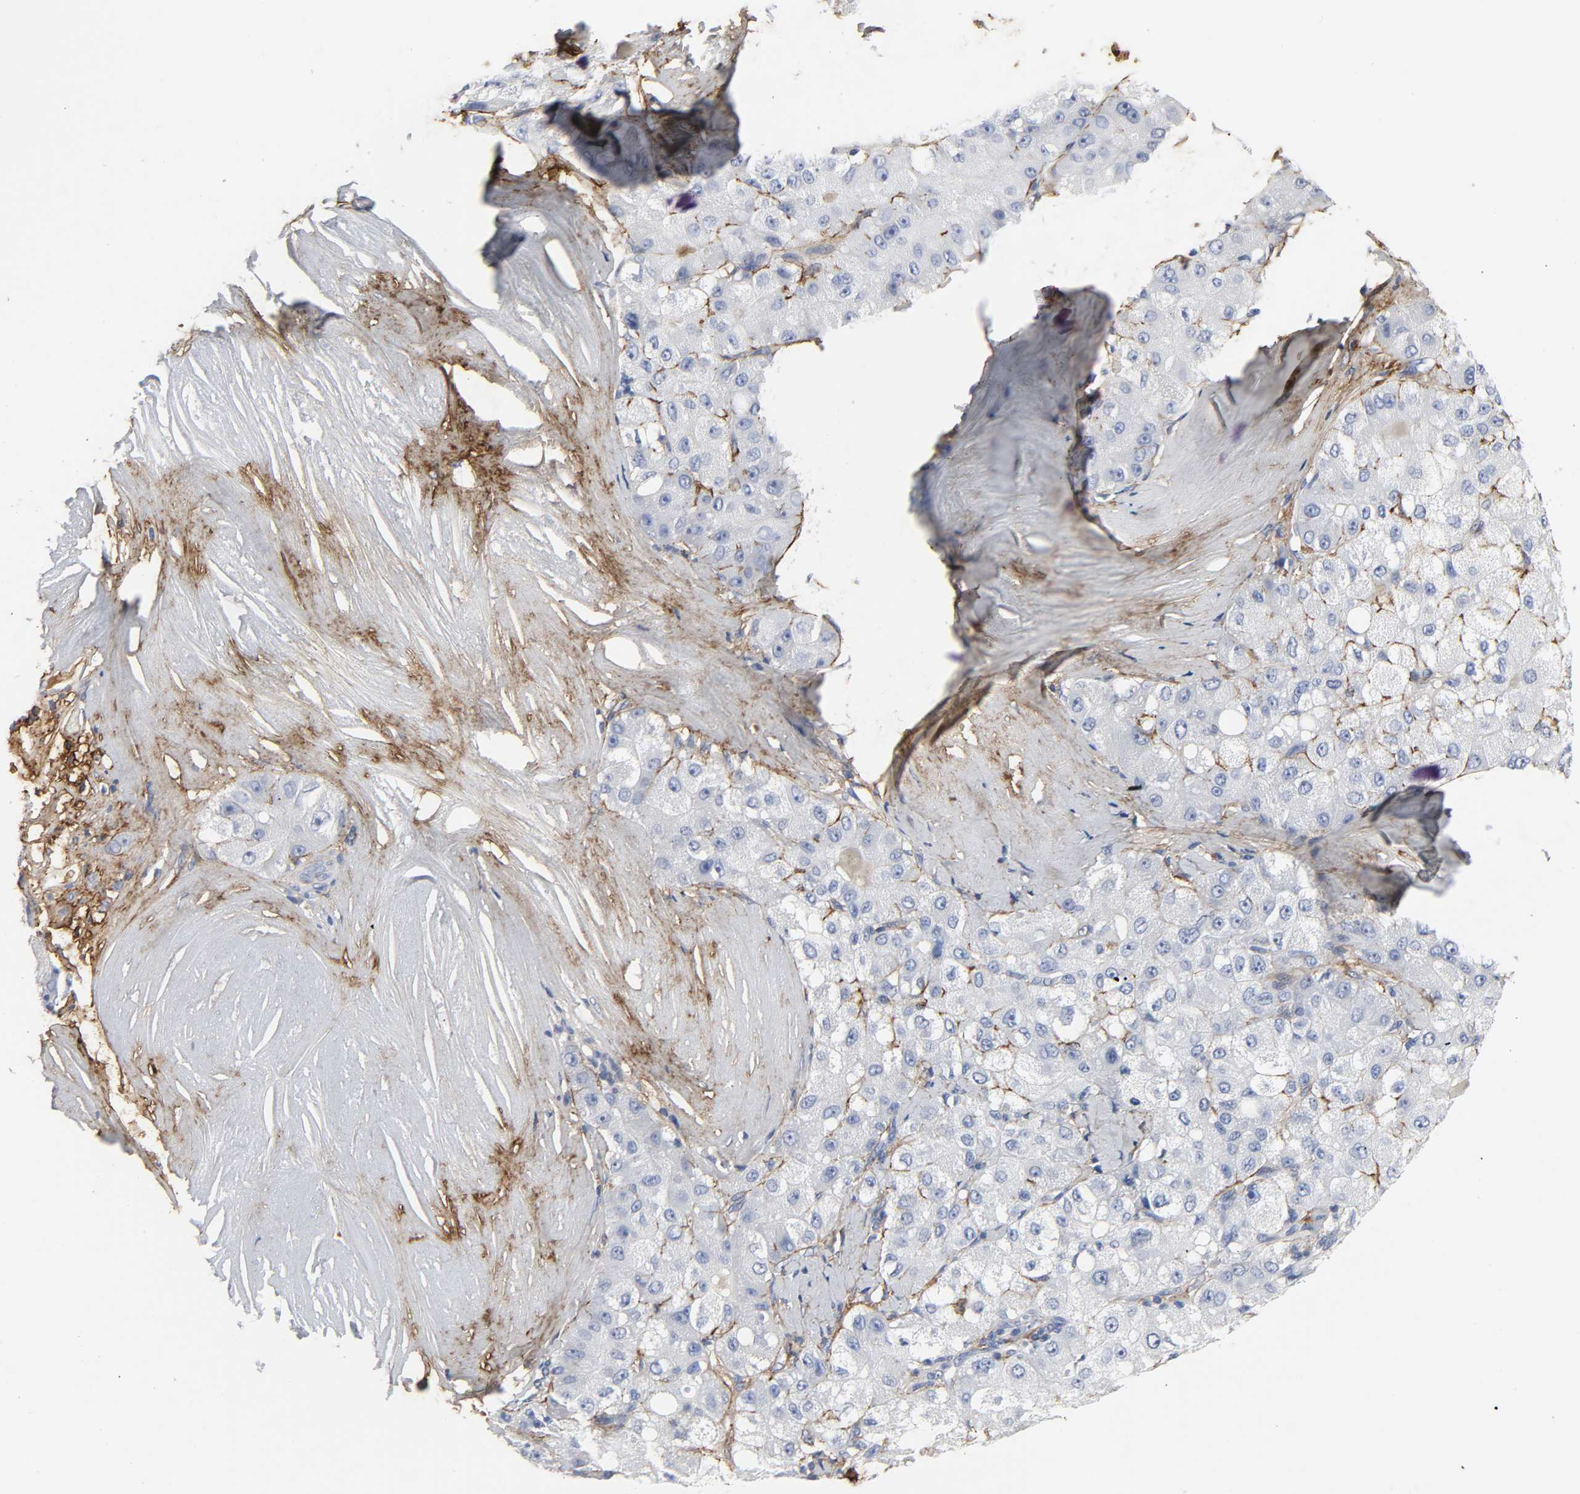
{"staining": {"intensity": "negative", "quantity": "none", "location": "none"}, "tissue": "liver cancer", "cell_type": "Tumor cells", "image_type": "cancer", "snomed": [{"axis": "morphology", "description": "Carcinoma, Hepatocellular, NOS"}, {"axis": "topography", "description": "Liver"}], "caption": "Histopathology image shows no significant protein staining in tumor cells of hepatocellular carcinoma (liver).", "gene": "FBLN1", "patient": {"sex": "male", "age": 80}}